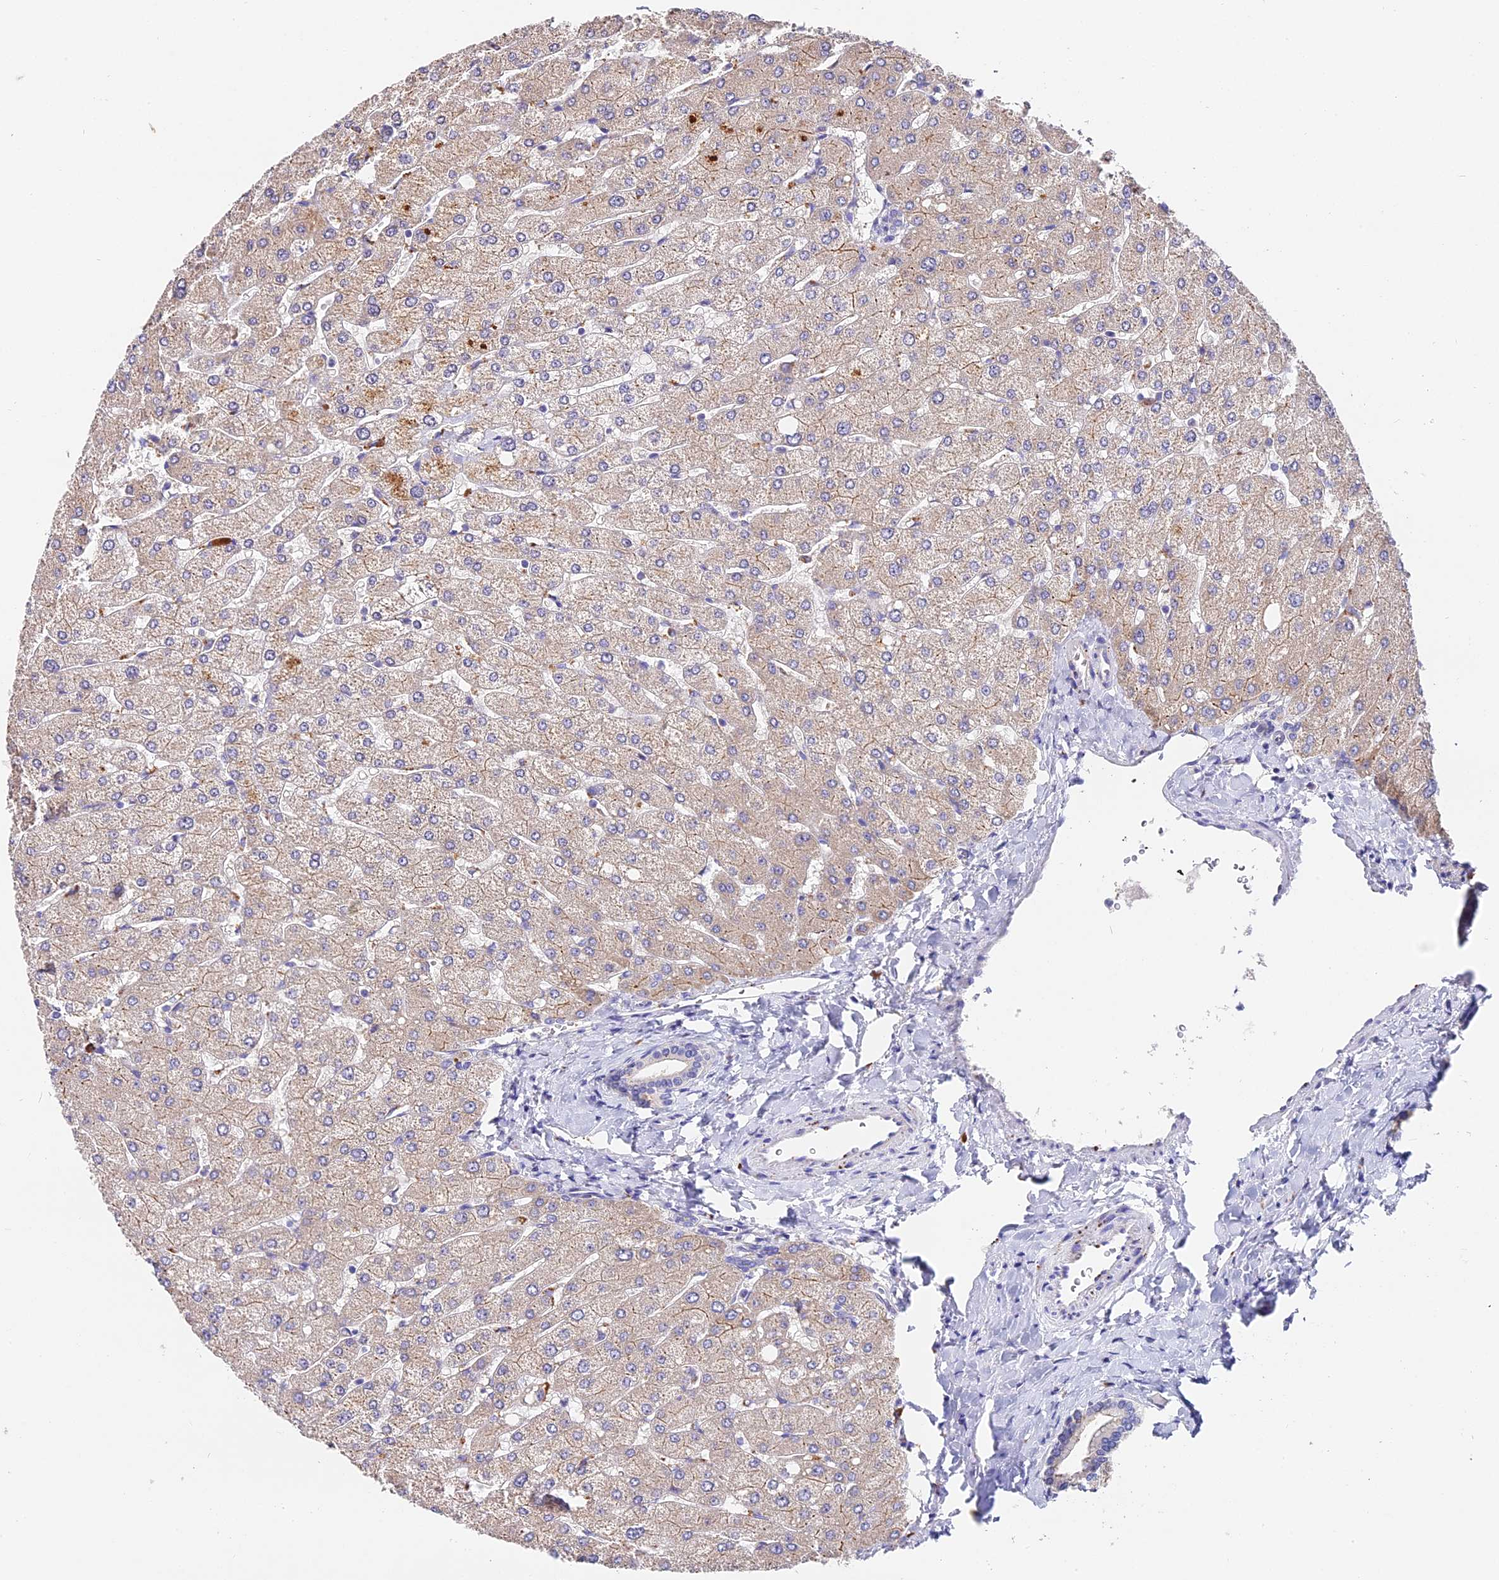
{"staining": {"intensity": "negative", "quantity": "none", "location": "none"}, "tissue": "liver", "cell_type": "Cholangiocytes", "image_type": "normal", "snomed": [{"axis": "morphology", "description": "Normal tissue, NOS"}, {"axis": "topography", "description": "Liver"}], "caption": "Immunohistochemical staining of benign liver demonstrates no significant expression in cholangiocytes.", "gene": "LYPD6", "patient": {"sex": "male", "age": 55}}